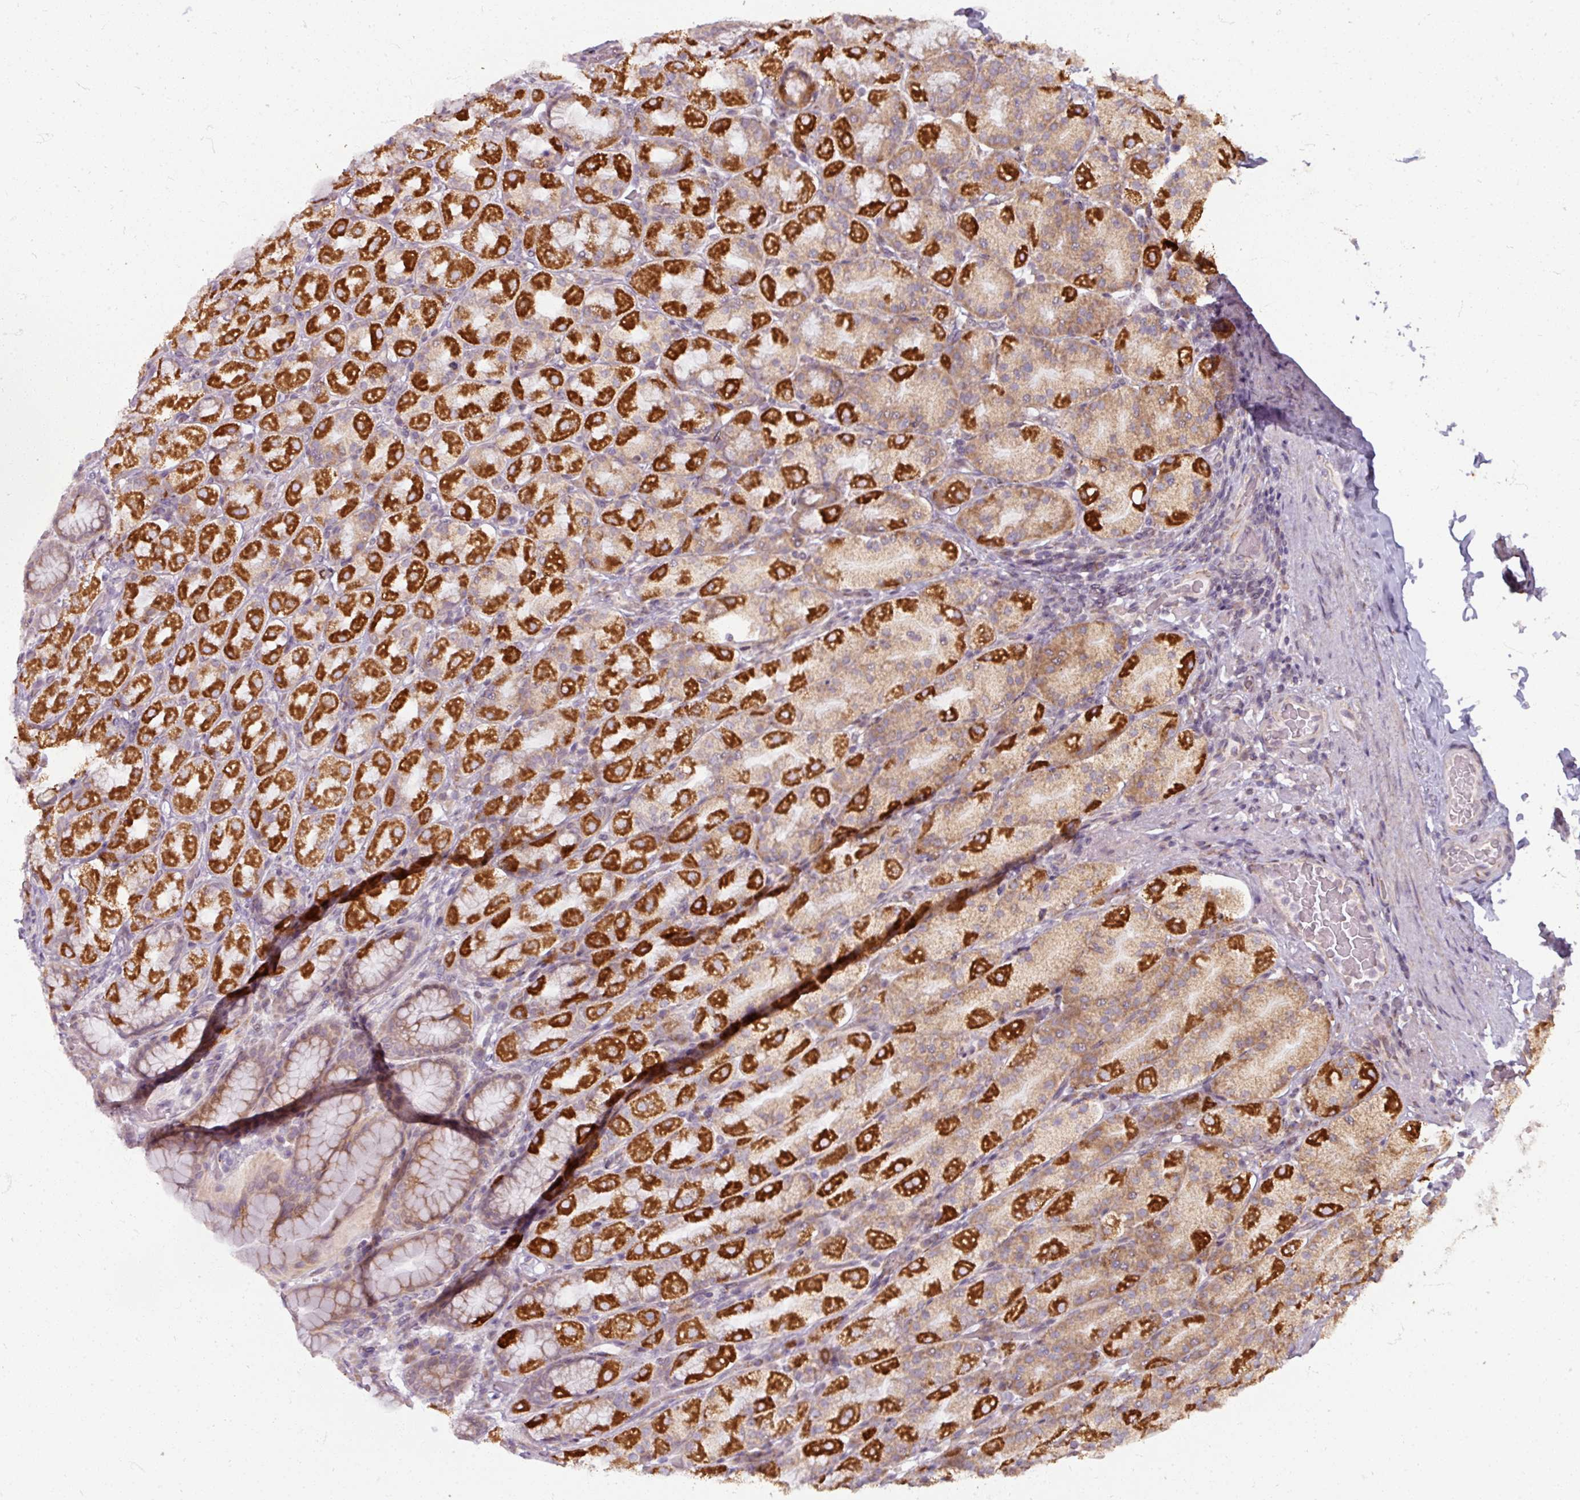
{"staining": {"intensity": "strong", "quantity": "25%-75%", "location": "cytoplasmic/membranous"}, "tissue": "stomach", "cell_type": "Glandular cells", "image_type": "normal", "snomed": [{"axis": "morphology", "description": "Normal tissue, NOS"}, {"axis": "topography", "description": "Stomach, upper"}, {"axis": "topography", "description": "Stomach"}], "caption": "Normal stomach displays strong cytoplasmic/membranous expression in about 25%-75% of glandular cells (Stains: DAB (3,3'-diaminobenzidine) in brown, nuclei in blue, Microscopy: brightfield microscopy at high magnification)..", "gene": "MAGT1", "patient": {"sex": "male", "age": 68}}